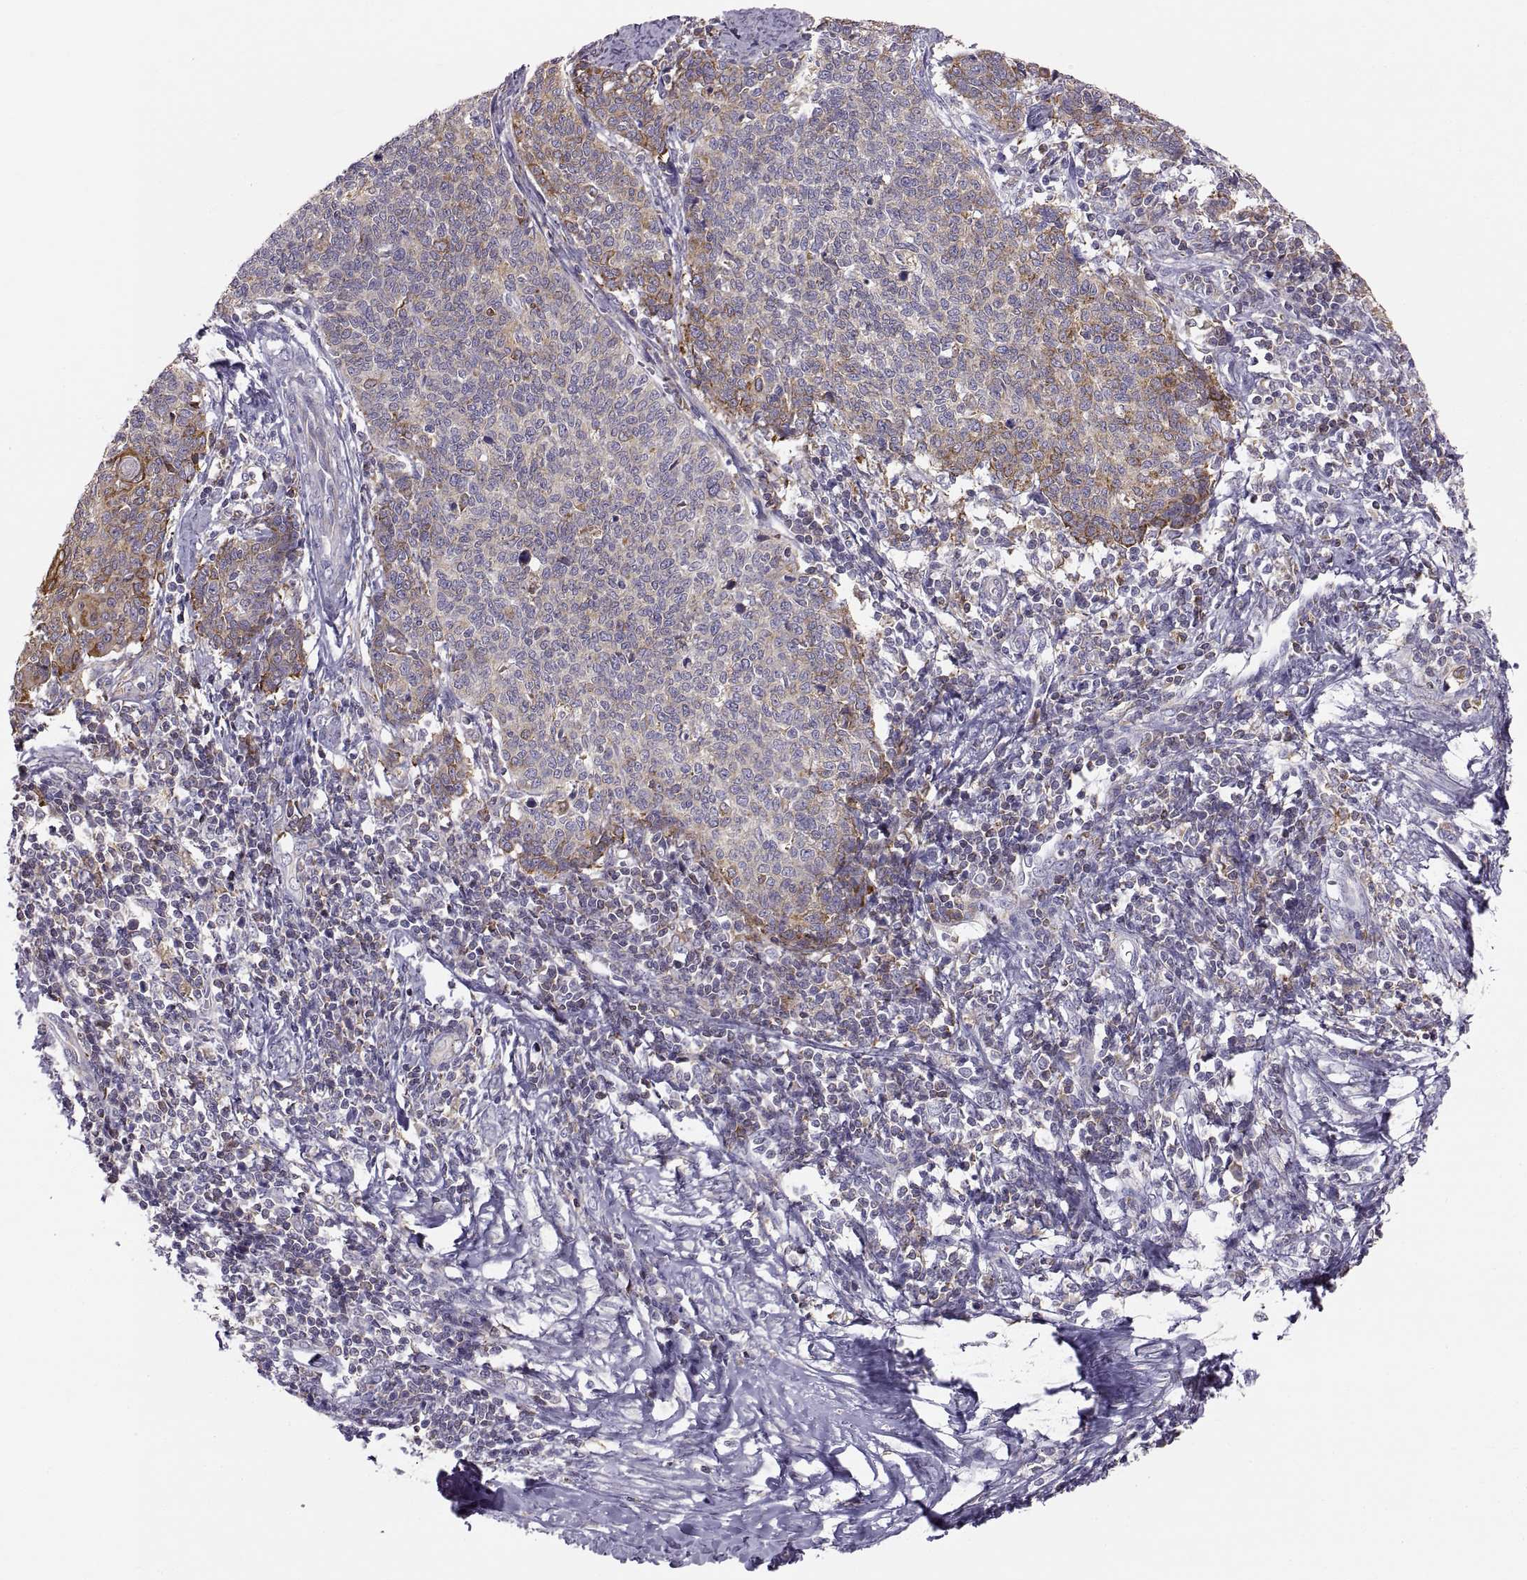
{"staining": {"intensity": "moderate", "quantity": "<25%", "location": "cytoplasmic/membranous"}, "tissue": "cervical cancer", "cell_type": "Tumor cells", "image_type": "cancer", "snomed": [{"axis": "morphology", "description": "Squamous cell carcinoma, NOS"}, {"axis": "topography", "description": "Cervix"}], "caption": "Protein staining by immunohistochemistry displays moderate cytoplasmic/membranous positivity in about <25% of tumor cells in cervical squamous cell carcinoma.", "gene": "ERO1A", "patient": {"sex": "female", "age": 39}}